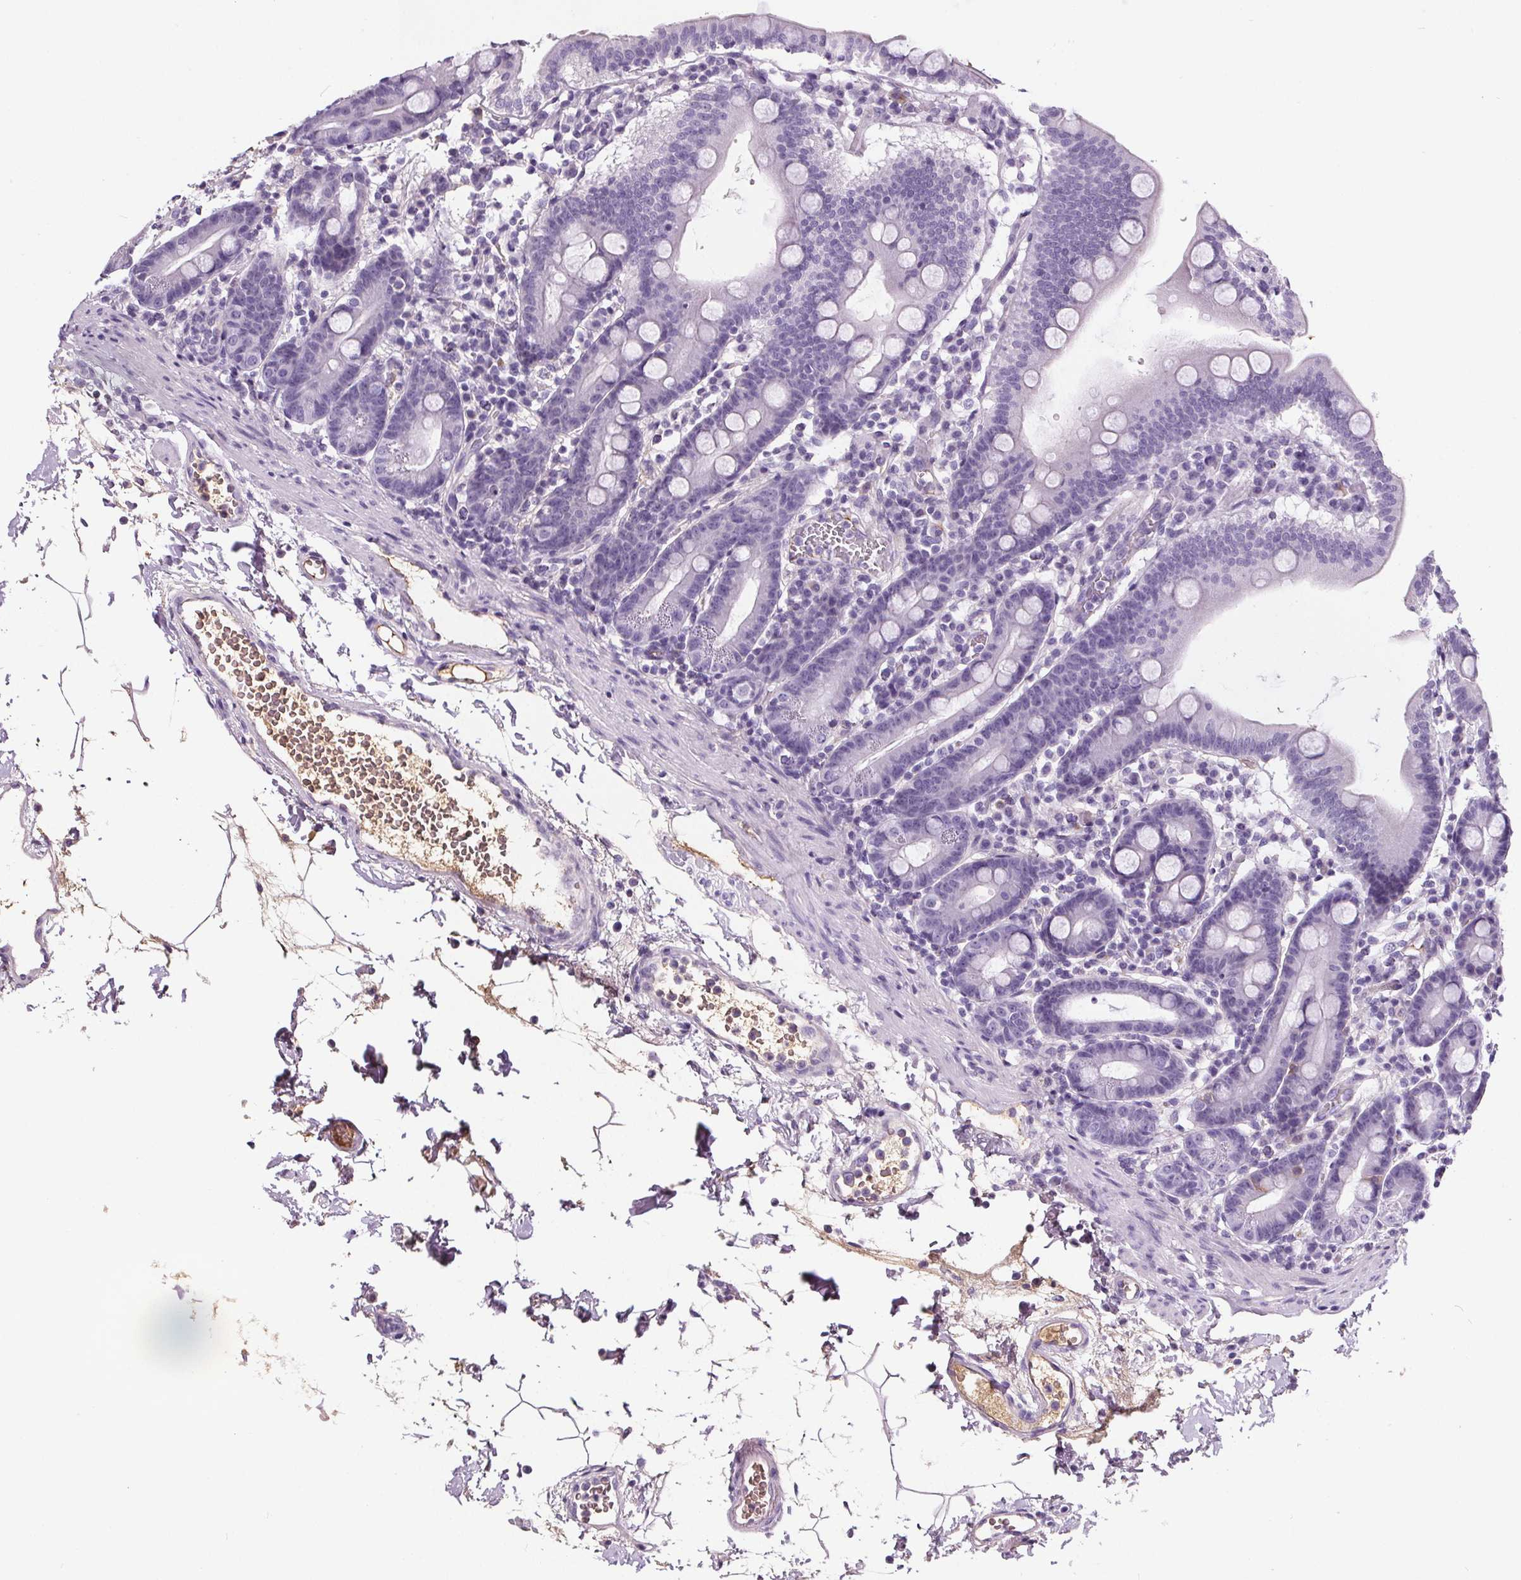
{"staining": {"intensity": "negative", "quantity": "none", "location": "none"}, "tissue": "duodenum", "cell_type": "Glandular cells", "image_type": "normal", "snomed": [{"axis": "morphology", "description": "Normal tissue, NOS"}, {"axis": "topography", "description": "Pancreas"}, {"axis": "topography", "description": "Duodenum"}], "caption": "An image of duodenum stained for a protein demonstrates no brown staining in glandular cells.", "gene": "CD5L", "patient": {"sex": "male", "age": 59}}